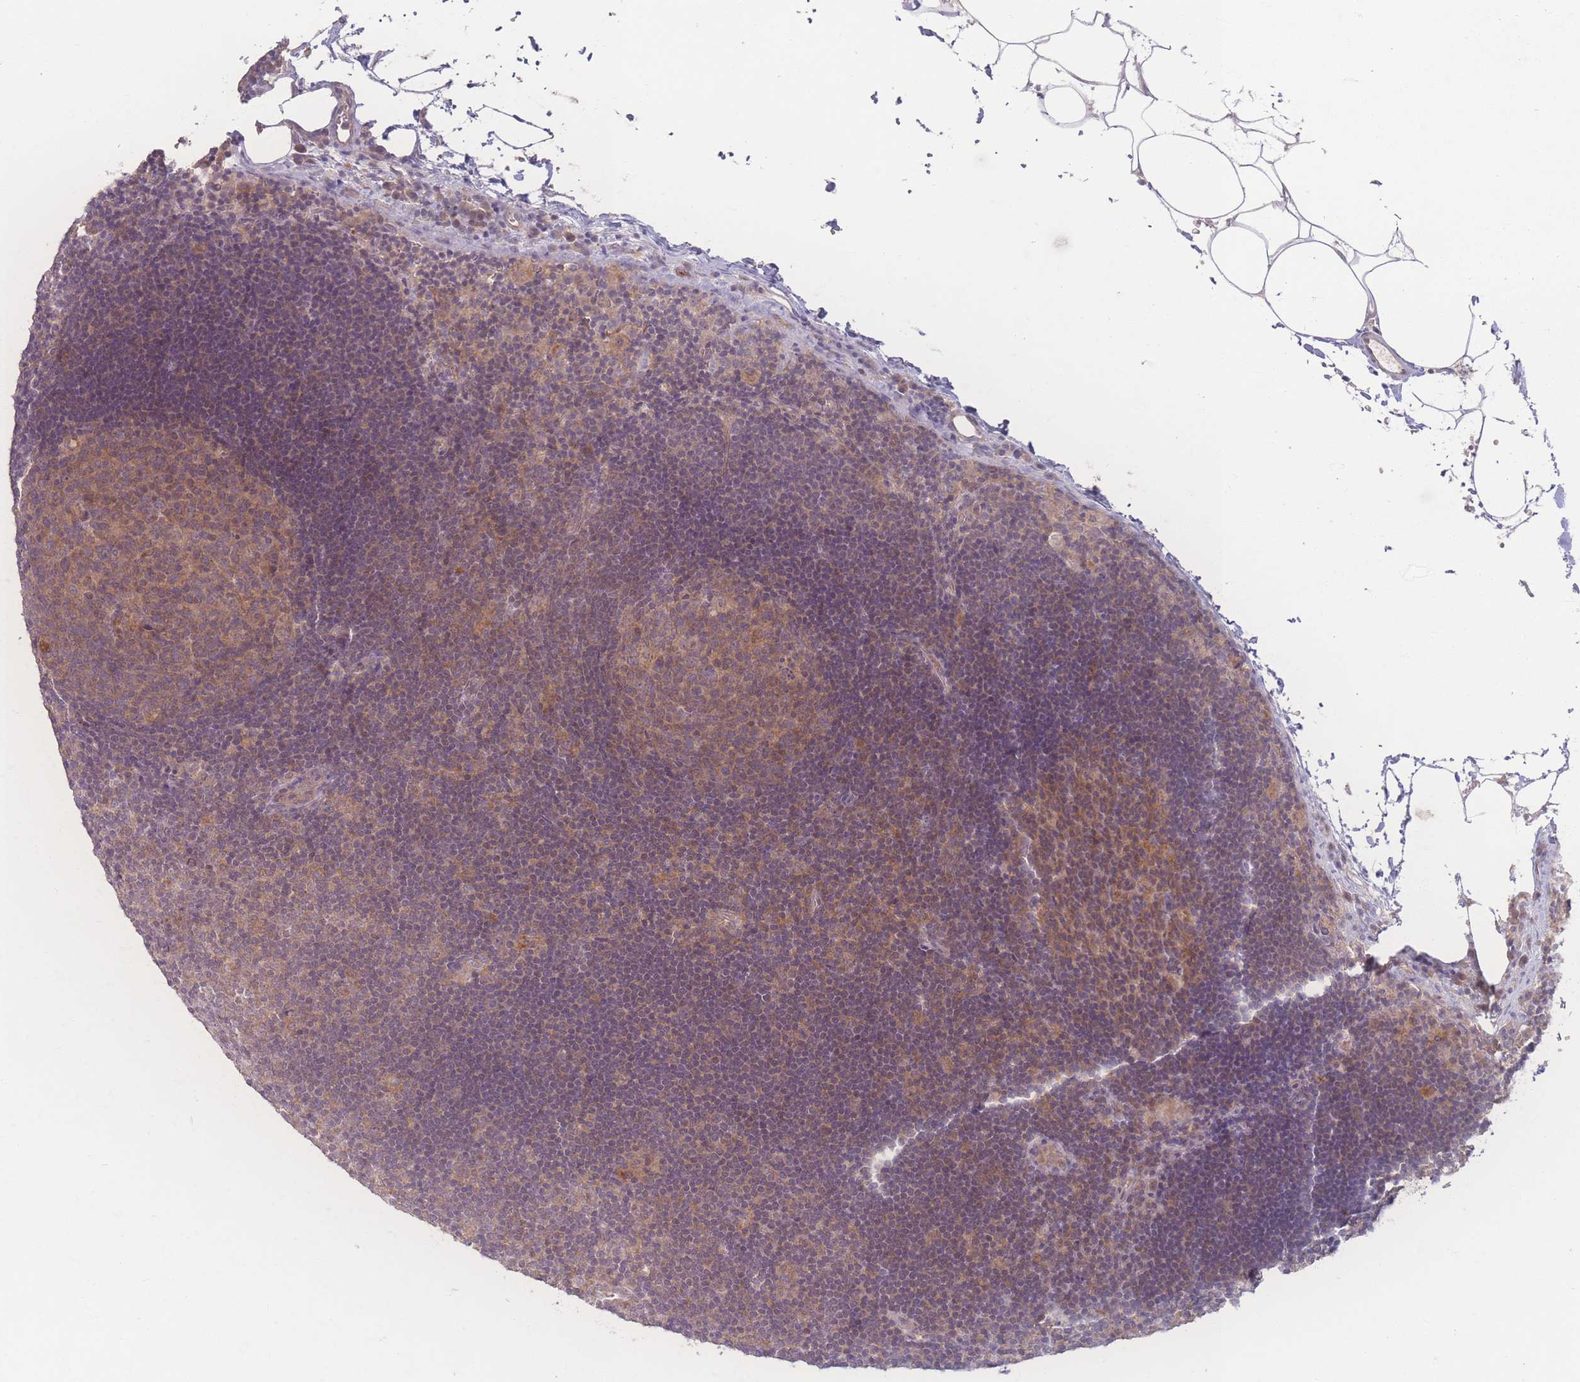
{"staining": {"intensity": "moderate", "quantity": ">75%", "location": "cytoplasmic/membranous"}, "tissue": "lymph node", "cell_type": "Germinal center cells", "image_type": "normal", "snomed": [{"axis": "morphology", "description": "Normal tissue, NOS"}, {"axis": "topography", "description": "Lymph node"}], "caption": "Immunohistochemistry (DAB (3,3'-diaminobenzidine)) staining of benign lymph node demonstrates moderate cytoplasmic/membranous protein positivity in about >75% of germinal center cells.", "gene": "INSR", "patient": {"sex": "male", "age": 62}}